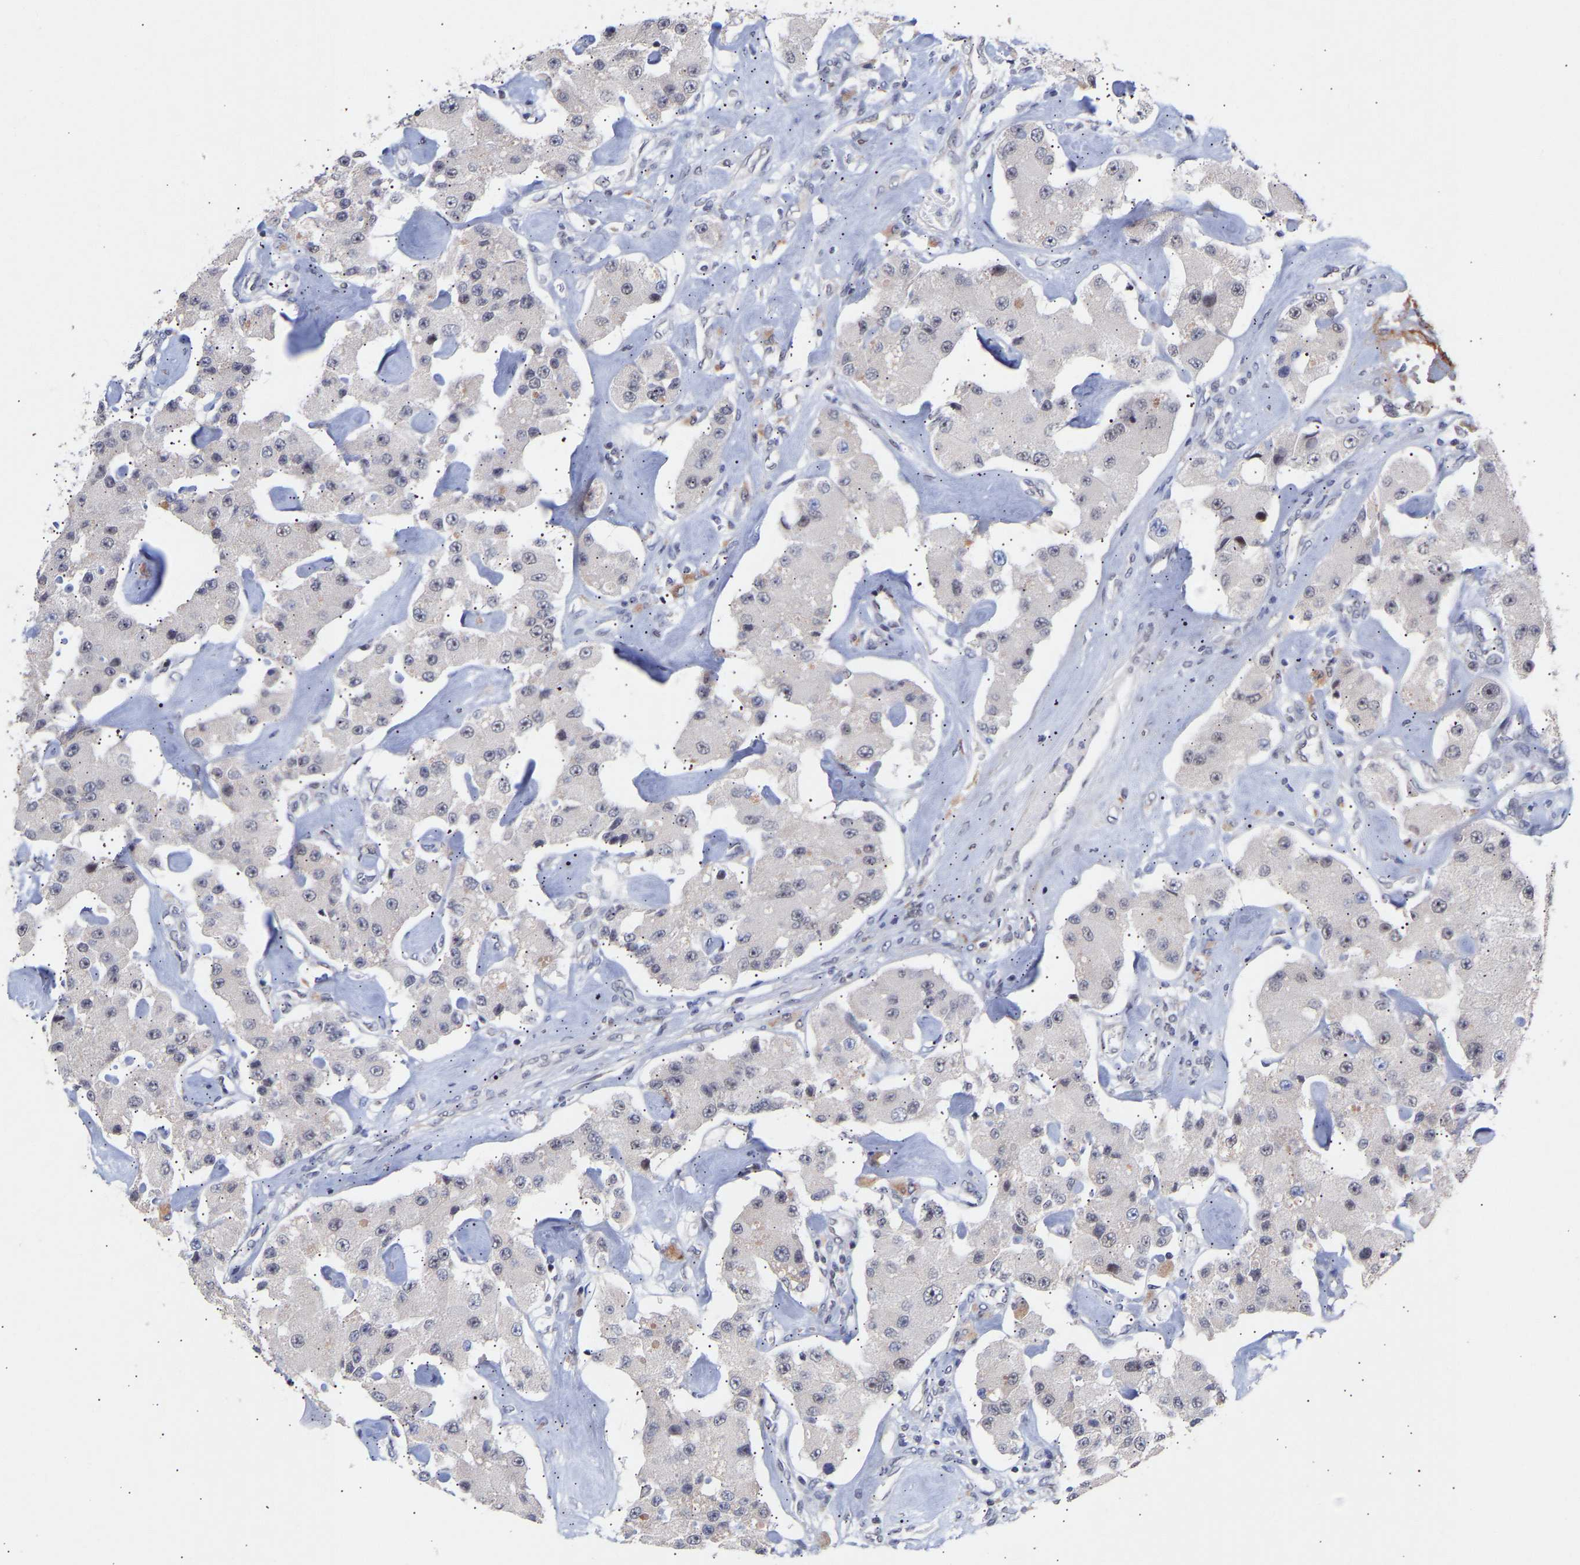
{"staining": {"intensity": "negative", "quantity": "none", "location": "none"}, "tissue": "carcinoid", "cell_type": "Tumor cells", "image_type": "cancer", "snomed": [{"axis": "morphology", "description": "Carcinoid, malignant, NOS"}, {"axis": "topography", "description": "Pancreas"}], "caption": "The histopathology image reveals no significant expression in tumor cells of carcinoid (malignant).", "gene": "RBM15", "patient": {"sex": "male", "age": 41}}